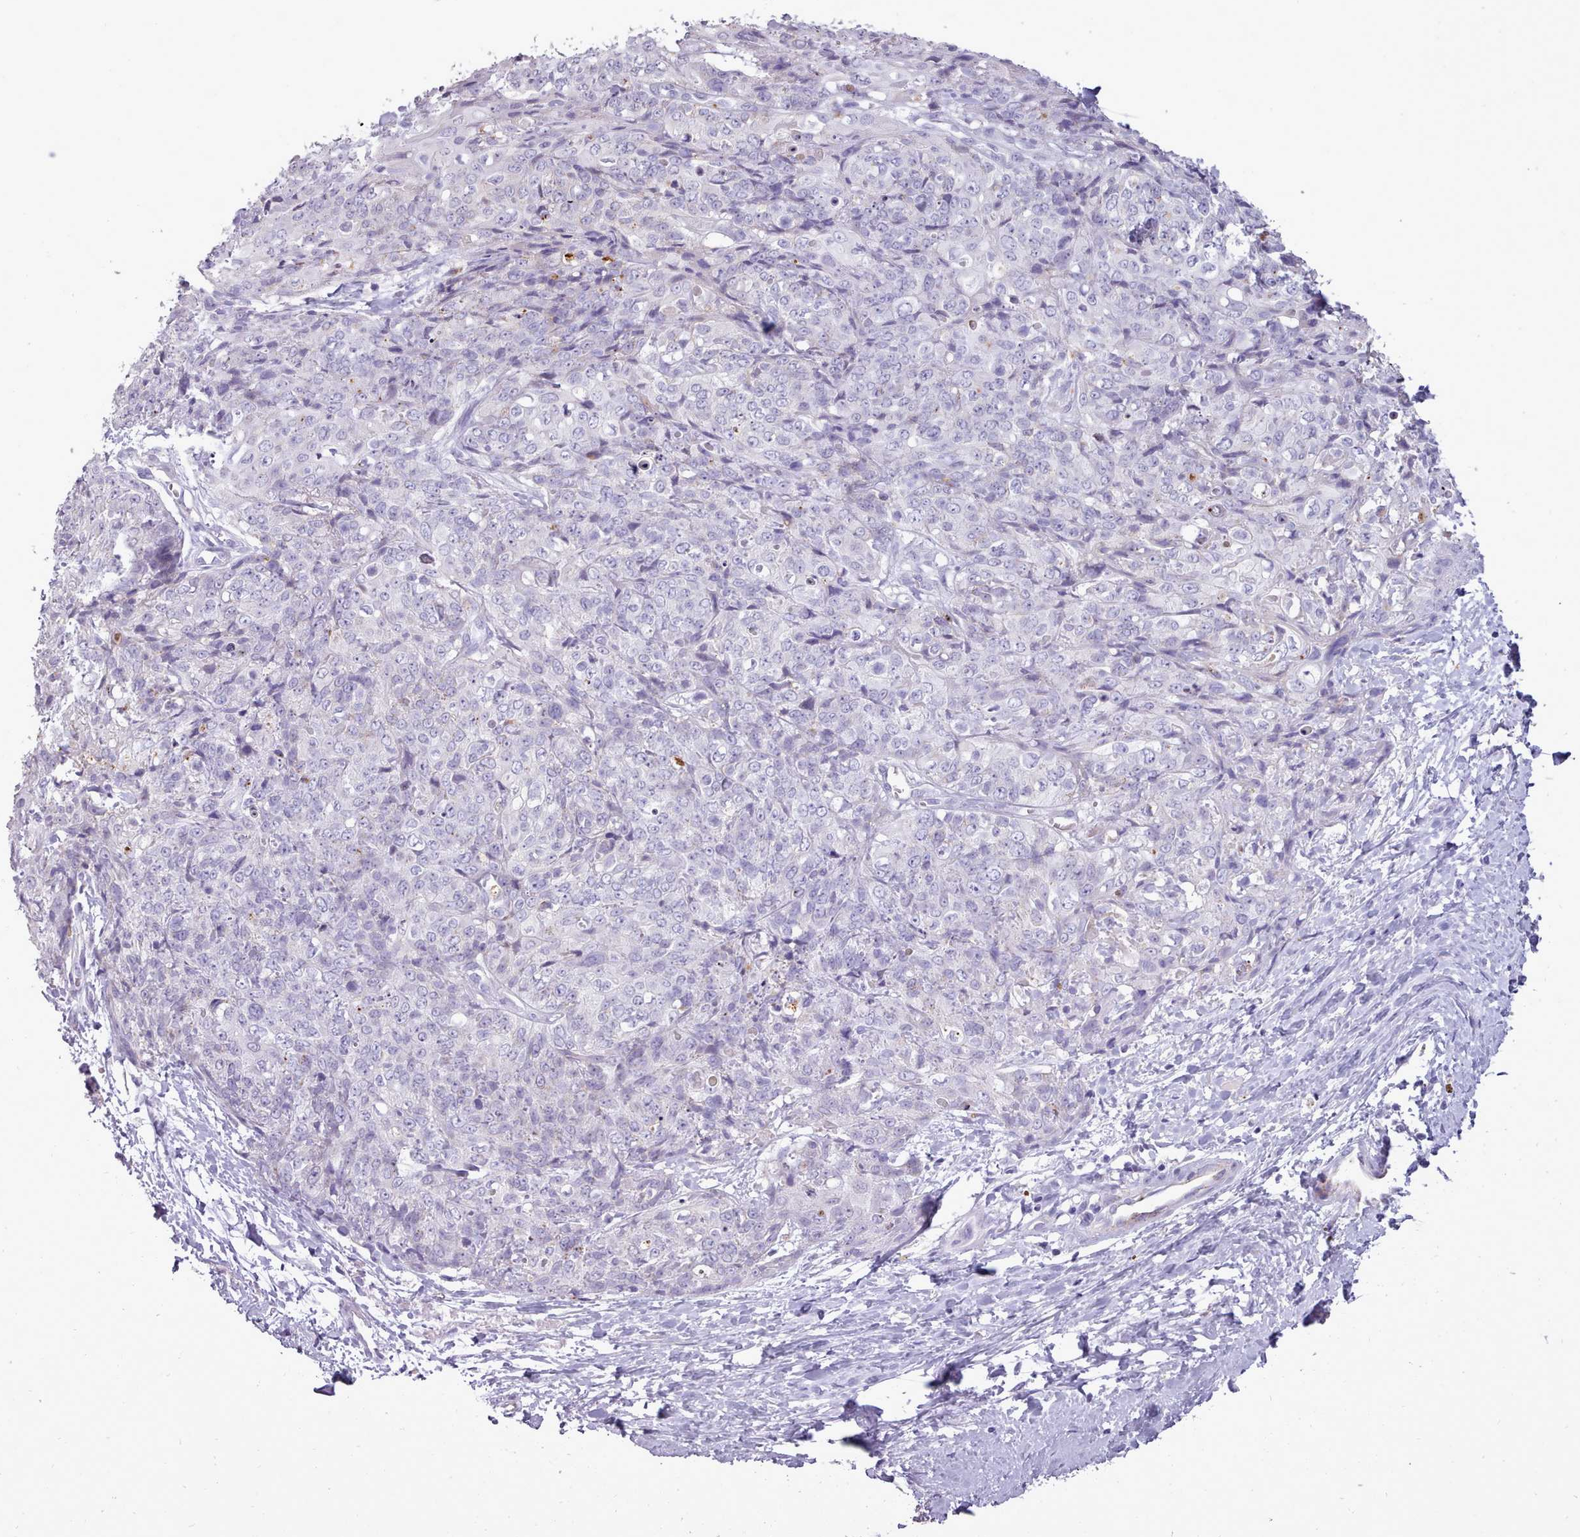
{"staining": {"intensity": "negative", "quantity": "none", "location": "none"}, "tissue": "skin cancer", "cell_type": "Tumor cells", "image_type": "cancer", "snomed": [{"axis": "morphology", "description": "Squamous cell carcinoma, NOS"}, {"axis": "topography", "description": "Skin"}, {"axis": "topography", "description": "Vulva"}], "caption": "There is no significant staining in tumor cells of skin cancer.", "gene": "ATRAID", "patient": {"sex": "female", "age": 85}}